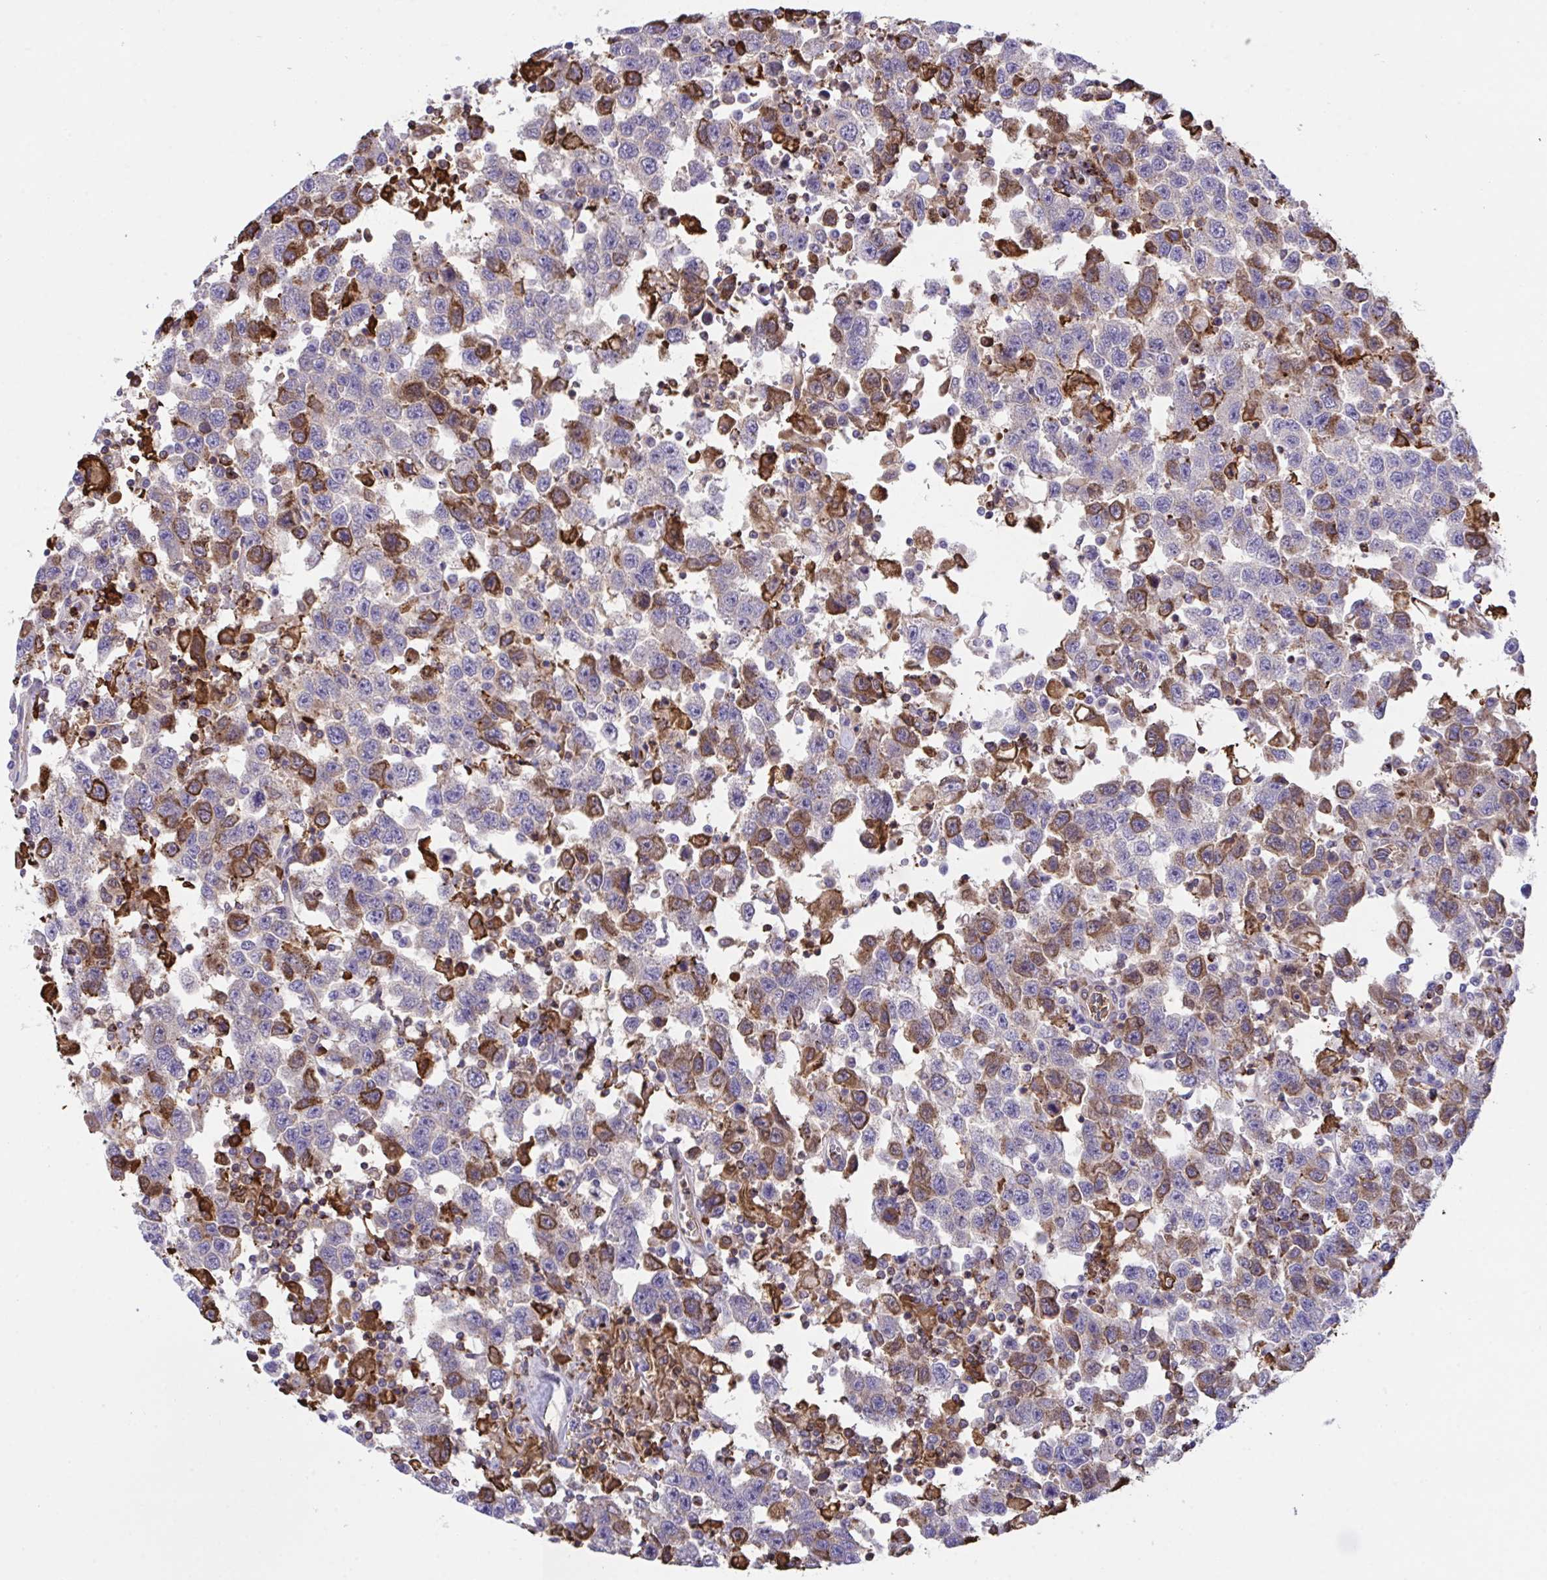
{"staining": {"intensity": "strong", "quantity": "25%-75%", "location": "cytoplasmic/membranous"}, "tissue": "testis cancer", "cell_type": "Tumor cells", "image_type": "cancer", "snomed": [{"axis": "morphology", "description": "Seminoma, NOS"}, {"axis": "topography", "description": "Testis"}], "caption": "Brown immunohistochemical staining in human seminoma (testis) demonstrates strong cytoplasmic/membranous staining in about 25%-75% of tumor cells.", "gene": "PPIH", "patient": {"sex": "male", "age": 41}}